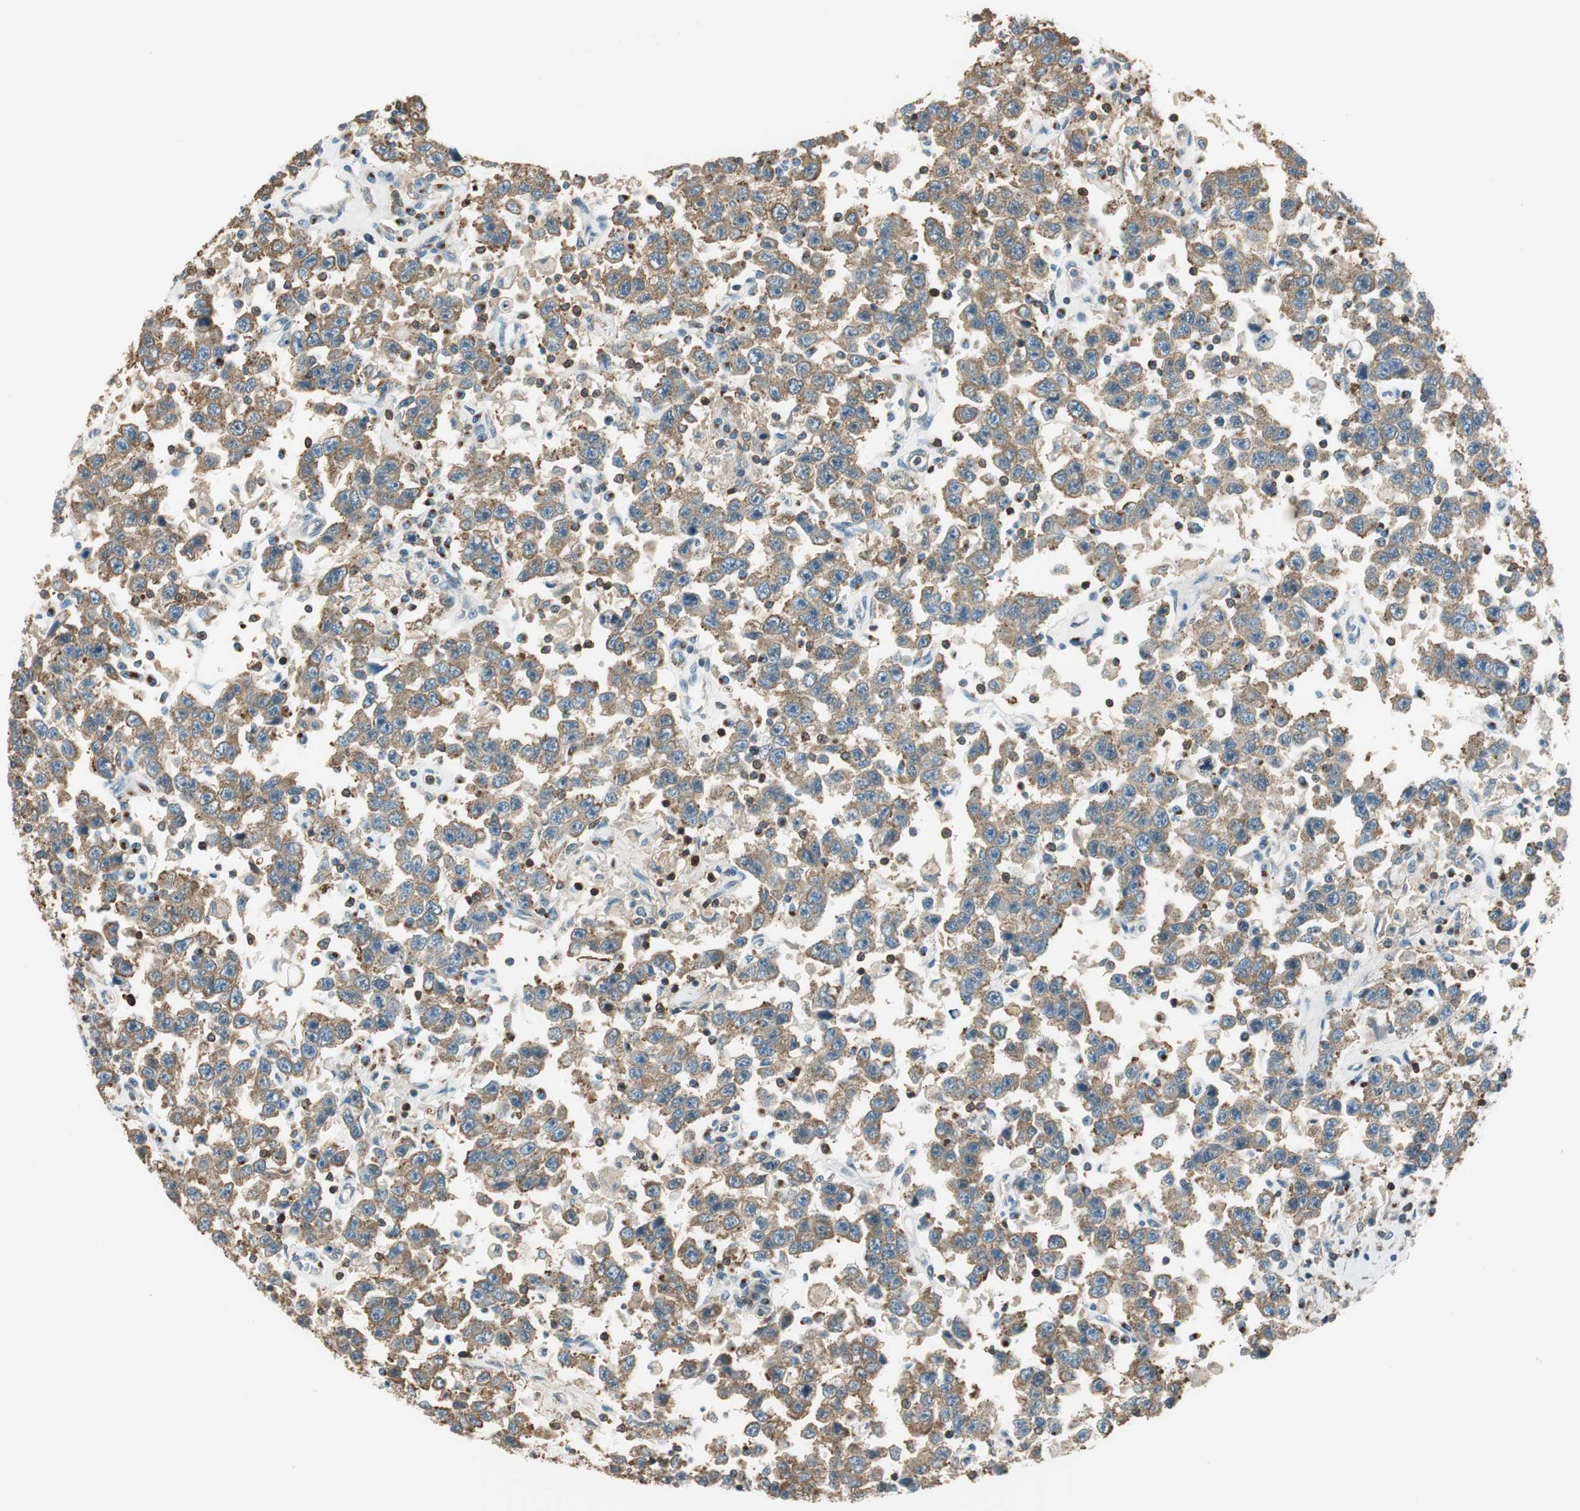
{"staining": {"intensity": "moderate", "quantity": ">75%", "location": "cytoplasmic/membranous"}, "tissue": "testis cancer", "cell_type": "Tumor cells", "image_type": "cancer", "snomed": [{"axis": "morphology", "description": "Seminoma, NOS"}, {"axis": "topography", "description": "Testis"}], "caption": "Brown immunohistochemical staining in human seminoma (testis) shows moderate cytoplasmic/membranous staining in about >75% of tumor cells.", "gene": "PI4K2B", "patient": {"sex": "male", "age": 41}}